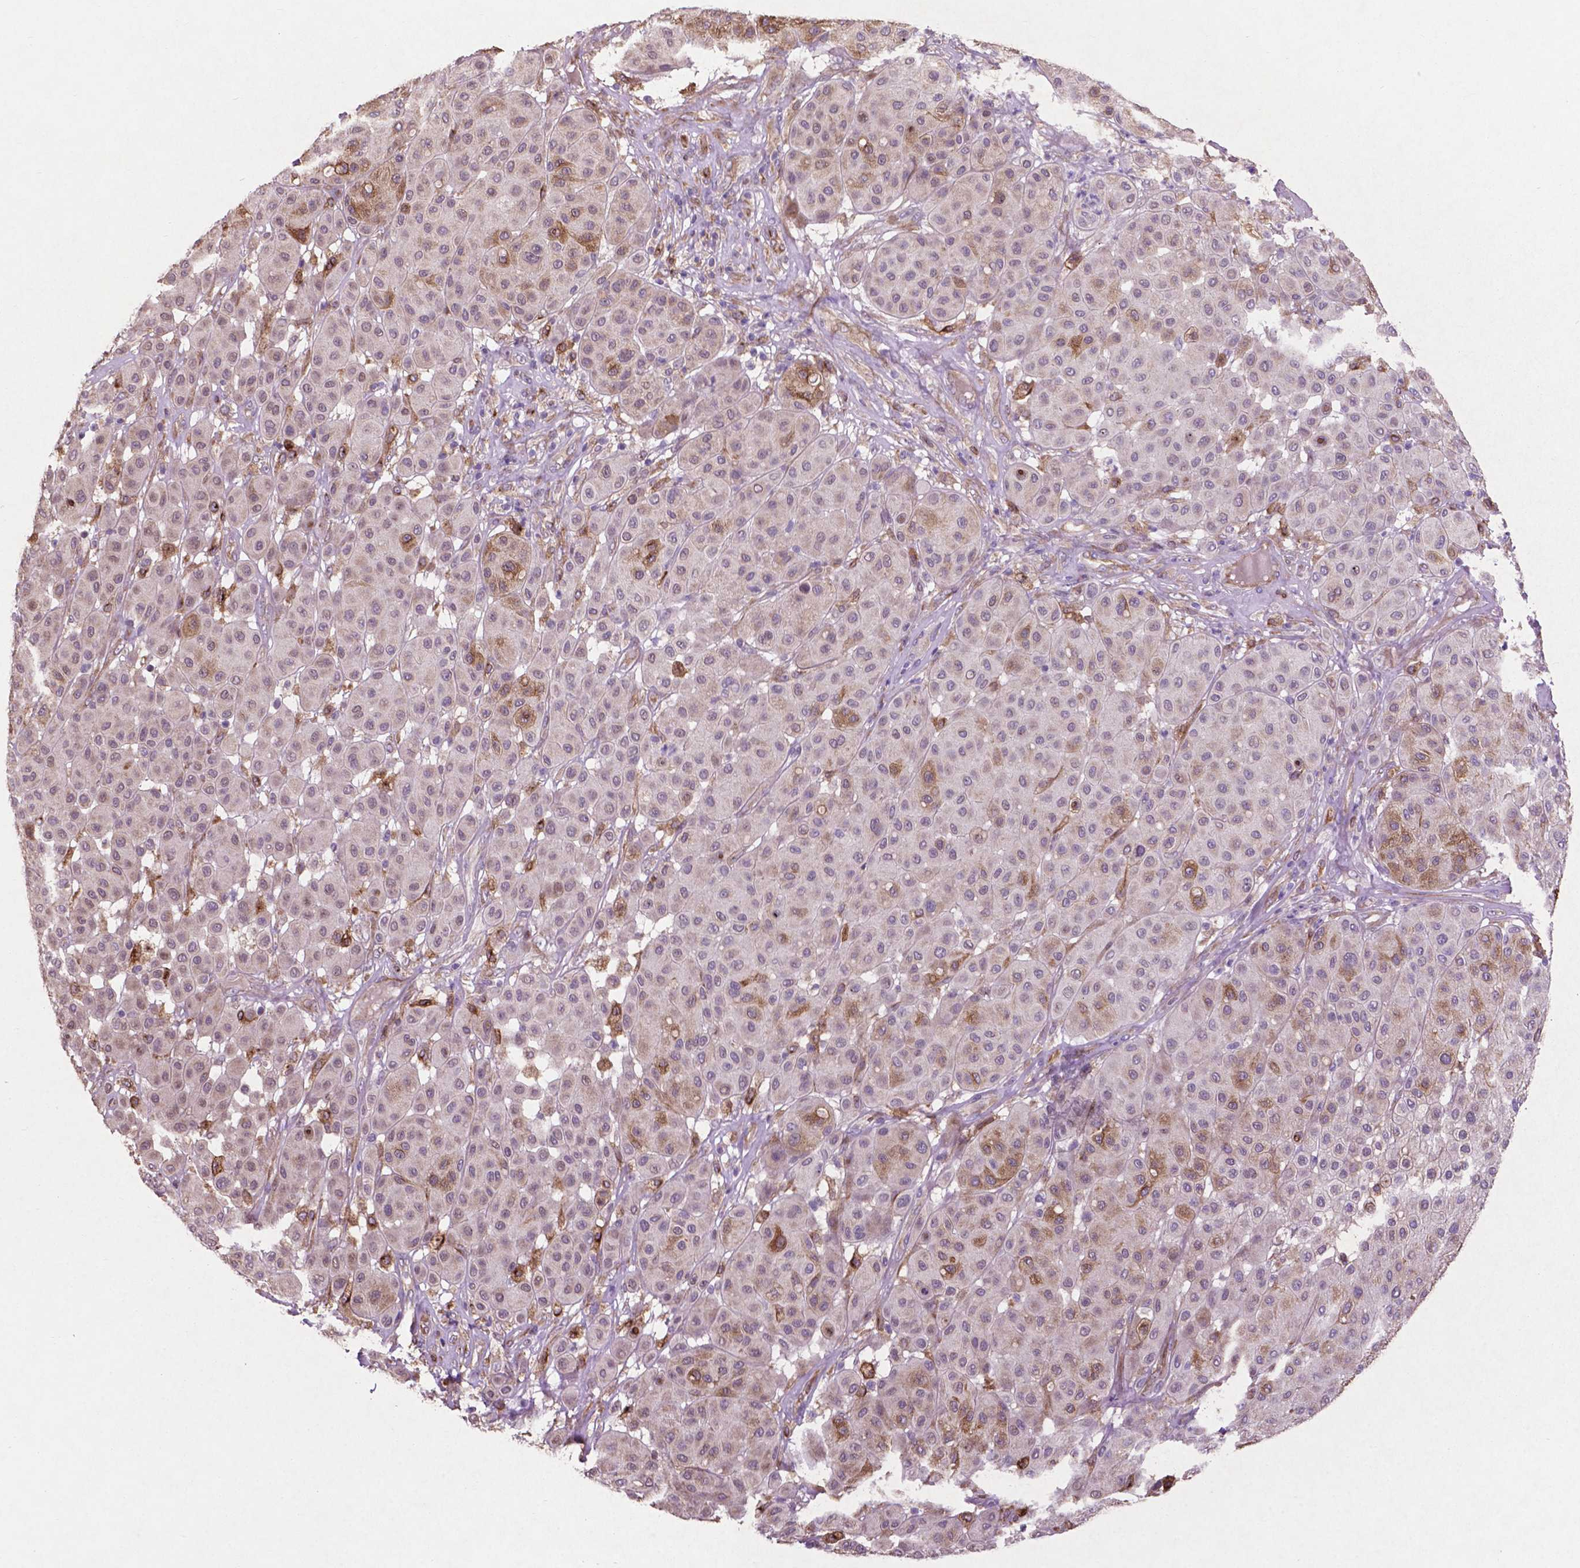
{"staining": {"intensity": "negative", "quantity": "none", "location": "none"}, "tissue": "melanoma", "cell_type": "Tumor cells", "image_type": "cancer", "snomed": [{"axis": "morphology", "description": "Malignant melanoma, Metastatic site"}, {"axis": "topography", "description": "Smooth muscle"}], "caption": "Immunohistochemistry (IHC) micrograph of human malignant melanoma (metastatic site) stained for a protein (brown), which reveals no positivity in tumor cells.", "gene": "MBTPS1", "patient": {"sex": "male", "age": 41}}